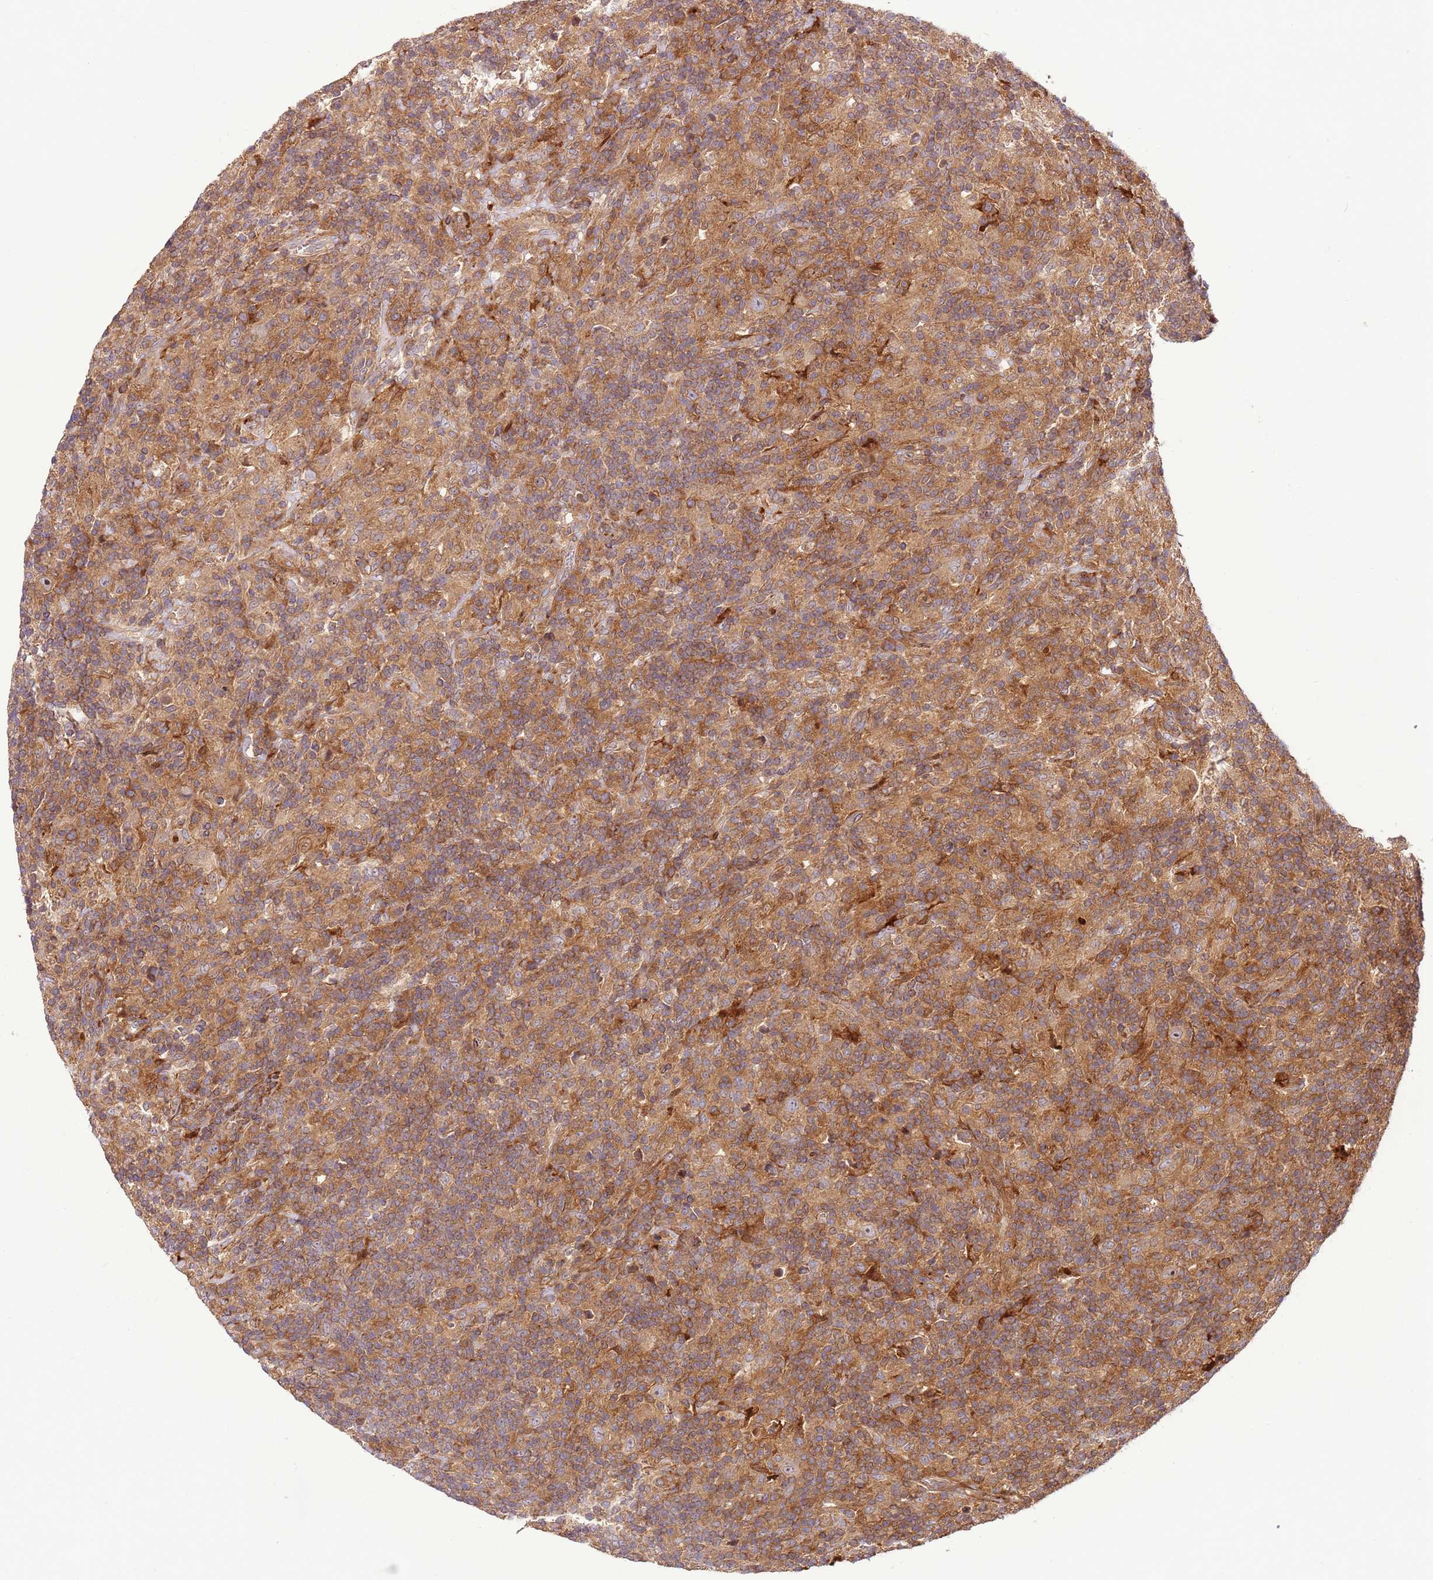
{"staining": {"intensity": "weak", "quantity": ">75%", "location": "cytoplasmic/membranous"}, "tissue": "lymphoma", "cell_type": "Tumor cells", "image_type": "cancer", "snomed": [{"axis": "morphology", "description": "Hodgkin's disease, NOS"}, {"axis": "topography", "description": "Lymph node"}], "caption": "Immunohistochemistry (IHC) micrograph of neoplastic tissue: lymphoma stained using IHC reveals low levels of weak protein expression localized specifically in the cytoplasmic/membranous of tumor cells, appearing as a cytoplasmic/membranous brown color.", "gene": "ZNF624", "patient": {"sex": "male", "age": 70}}